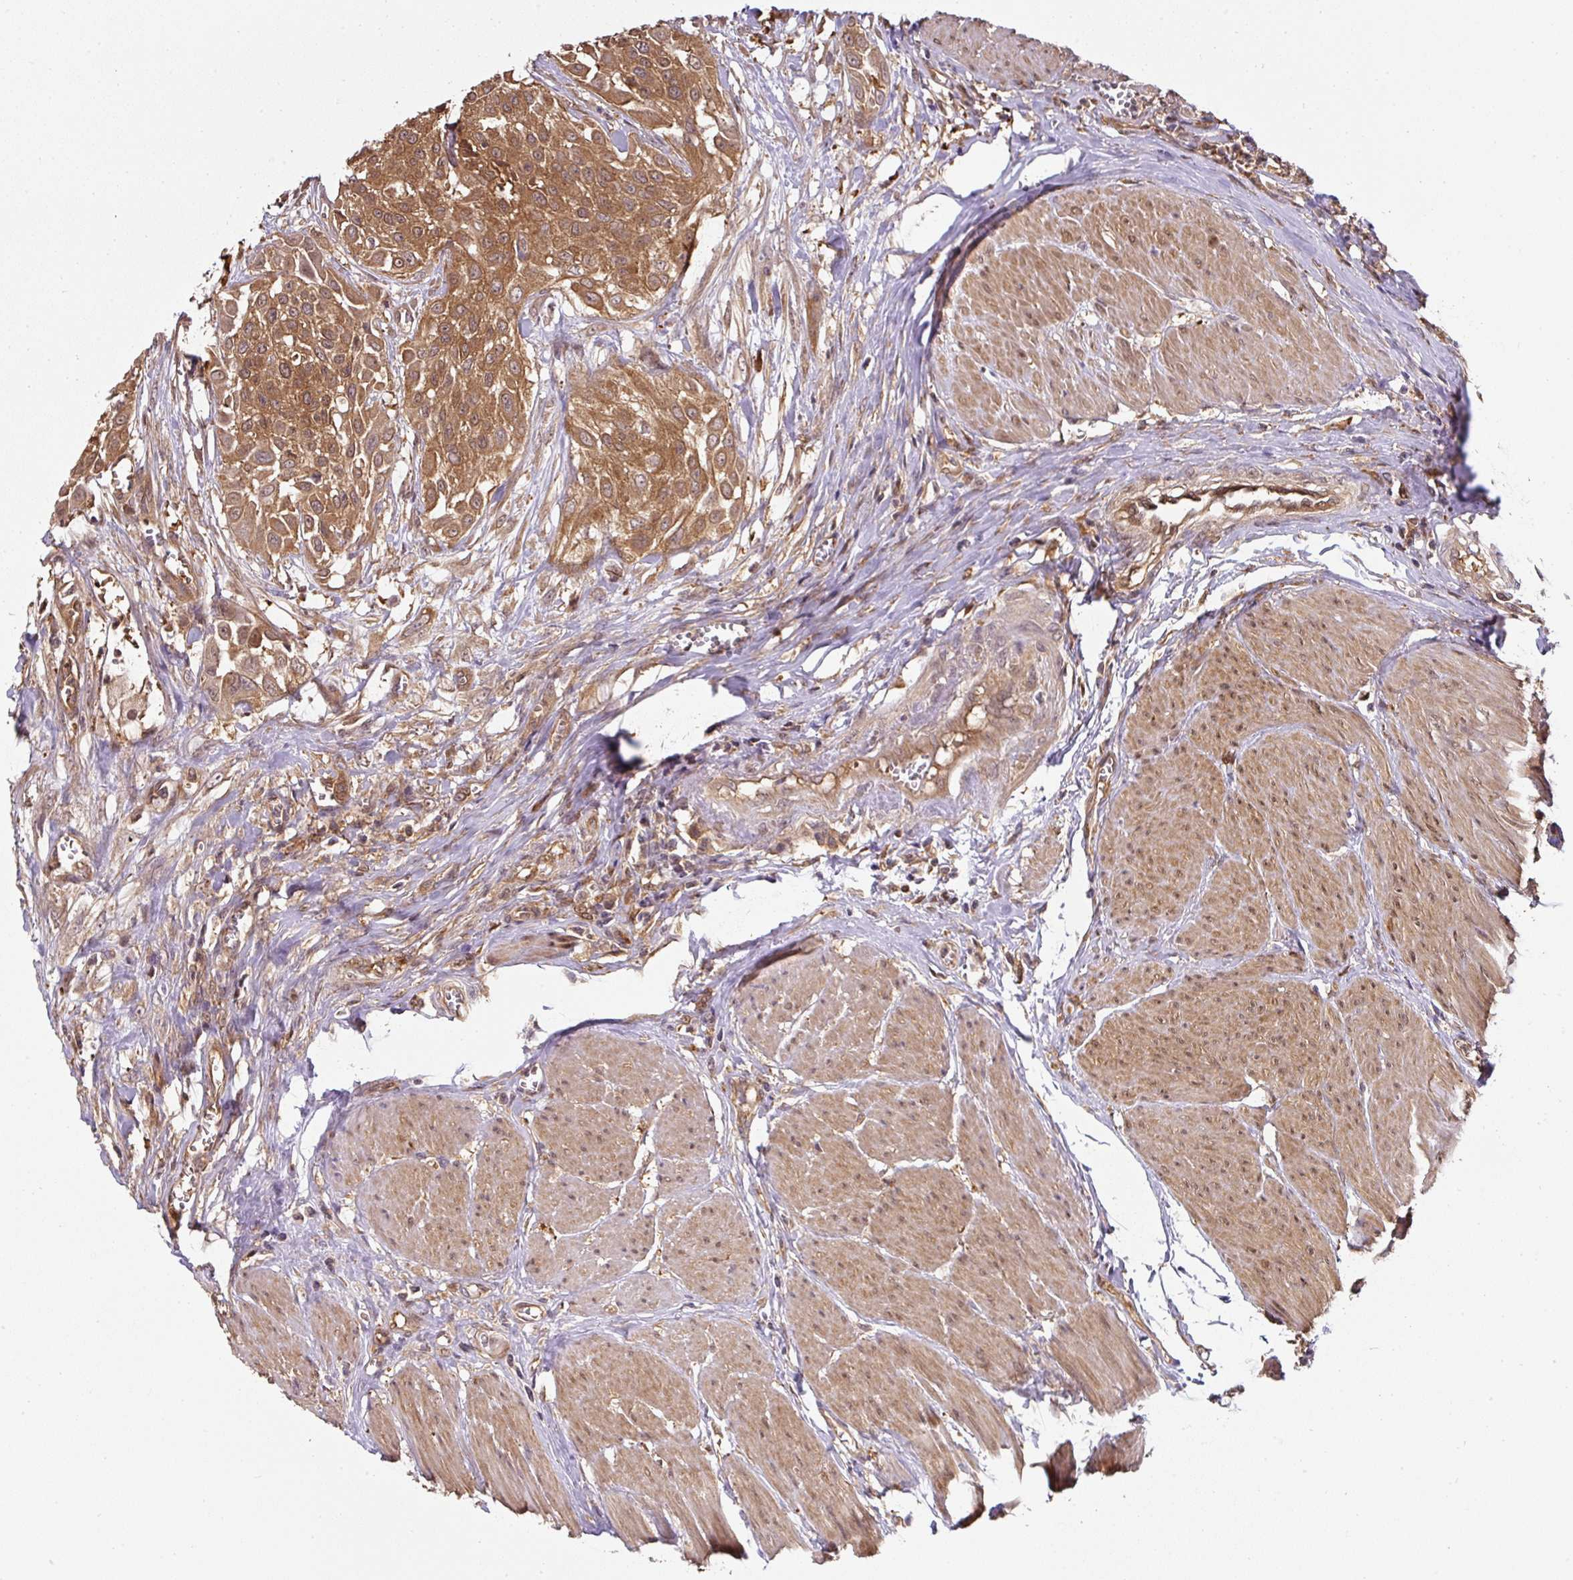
{"staining": {"intensity": "moderate", "quantity": ">75%", "location": "cytoplasmic/membranous,nuclear"}, "tissue": "urothelial cancer", "cell_type": "Tumor cells", "image_type": "cancer", "snomed": [{"axis": "morphology", "description": "Urothelial carcinoma, High grade"}, {"axis": "topography", "description": "Urinary bladder"}], "caption": "The photomicrograph shows staining of urothelial carcinoma (high-grade), revealing moderate cytoplasmic/membranous and nuclear protein positivity (brown color) within tumor cells. Immunohistochemistry stains the protein of interest in brown and the nuclei are stained blue.", "gene": "ST13", "patient": {"sex": "male", "age": 57}}